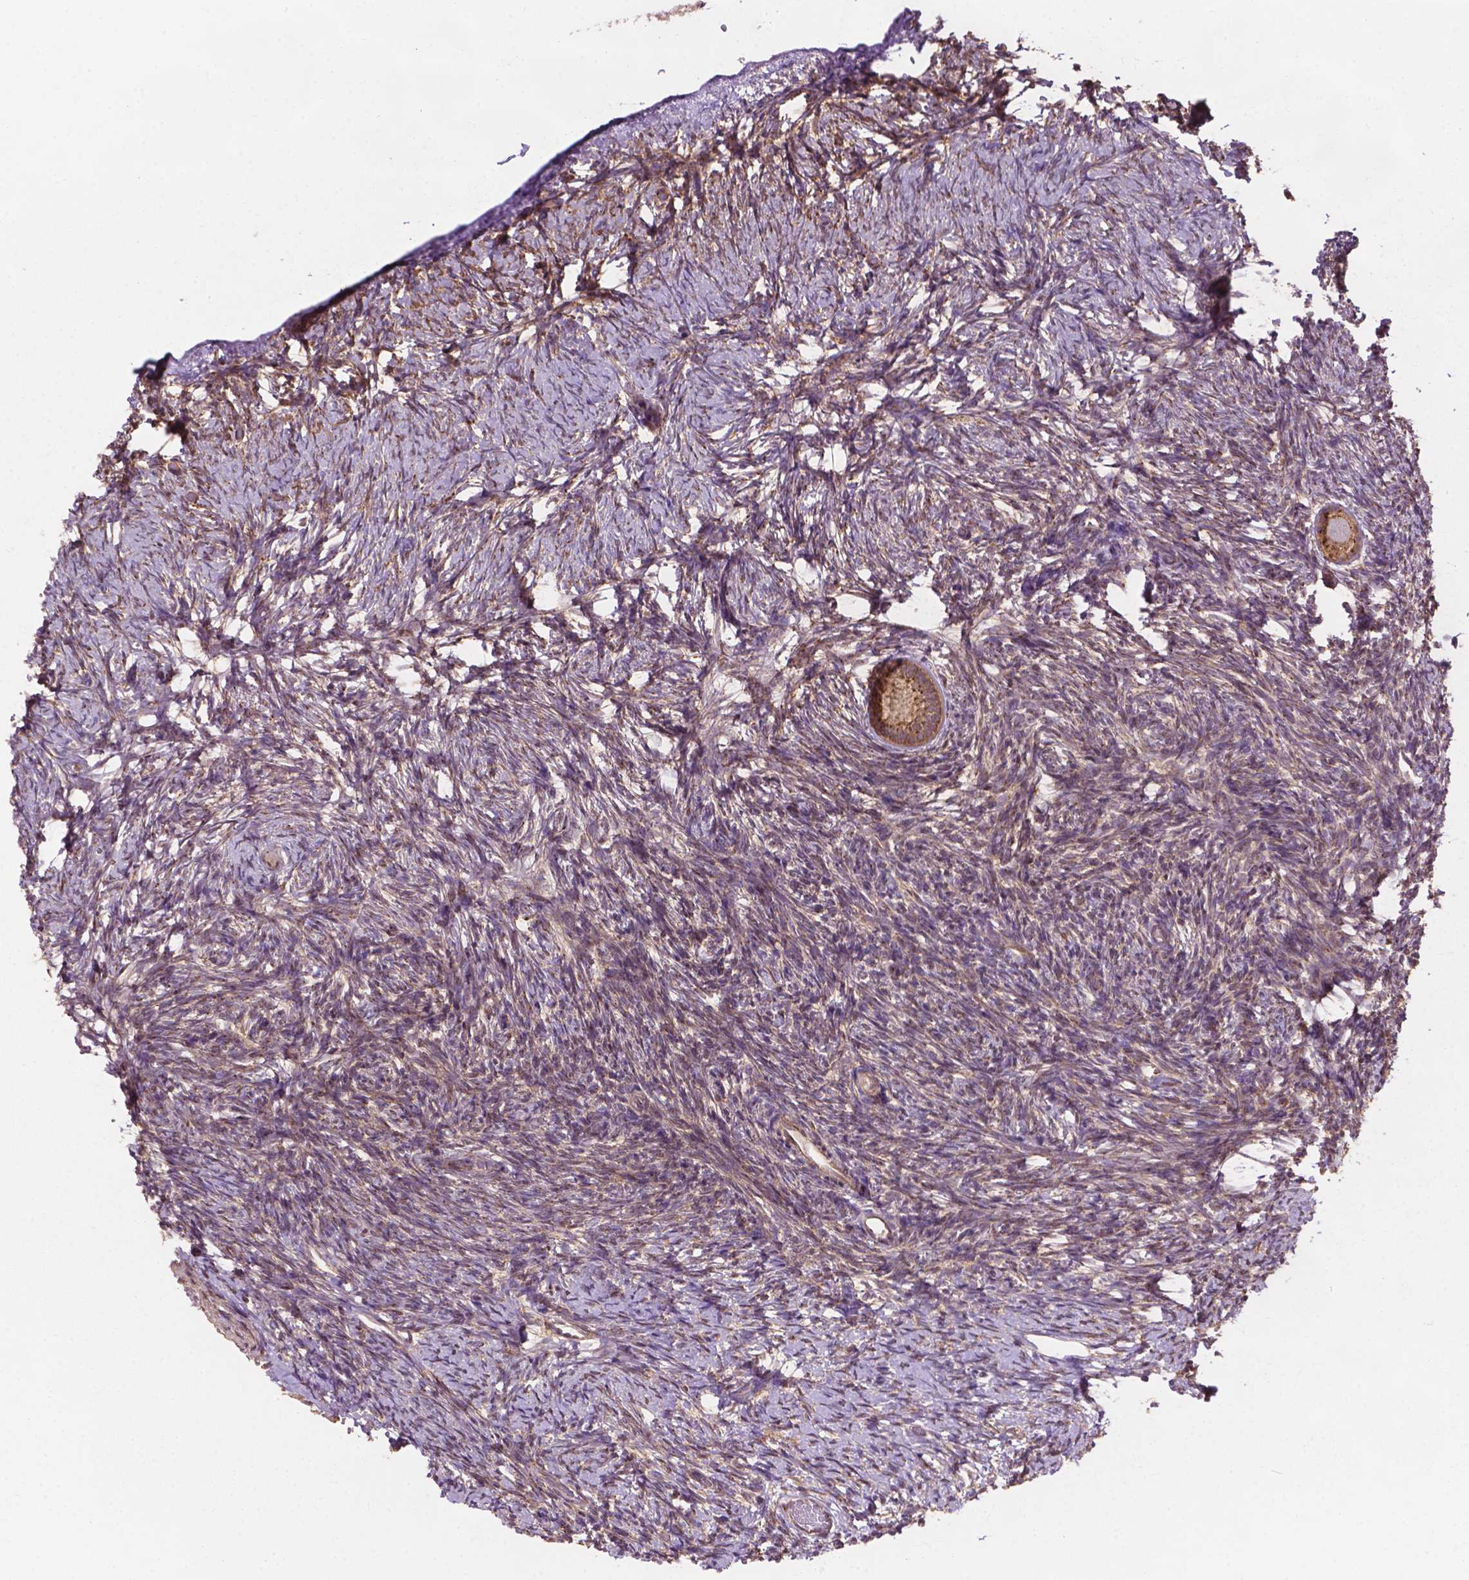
{"staining": {"intensity": "moderate", "quantity": ">75%", "location": "cytoplasmic/membranous"}, "tissue": "ovary", "cell_type": "Follicle cells", "image_type": "normal", "snomed": [{"axis": "morphology", "description": "Normal tissue, NOS"}, {"axis": "topography", "description": "Ovary"}], "caption": "A medium amount of moderate cytoplasmic/membranous positivity is identified in about >75% of follicle cells in unremarkable ovary.", "gene": "PPP1CB", "patient": {"sex": "female", "age": 39}}